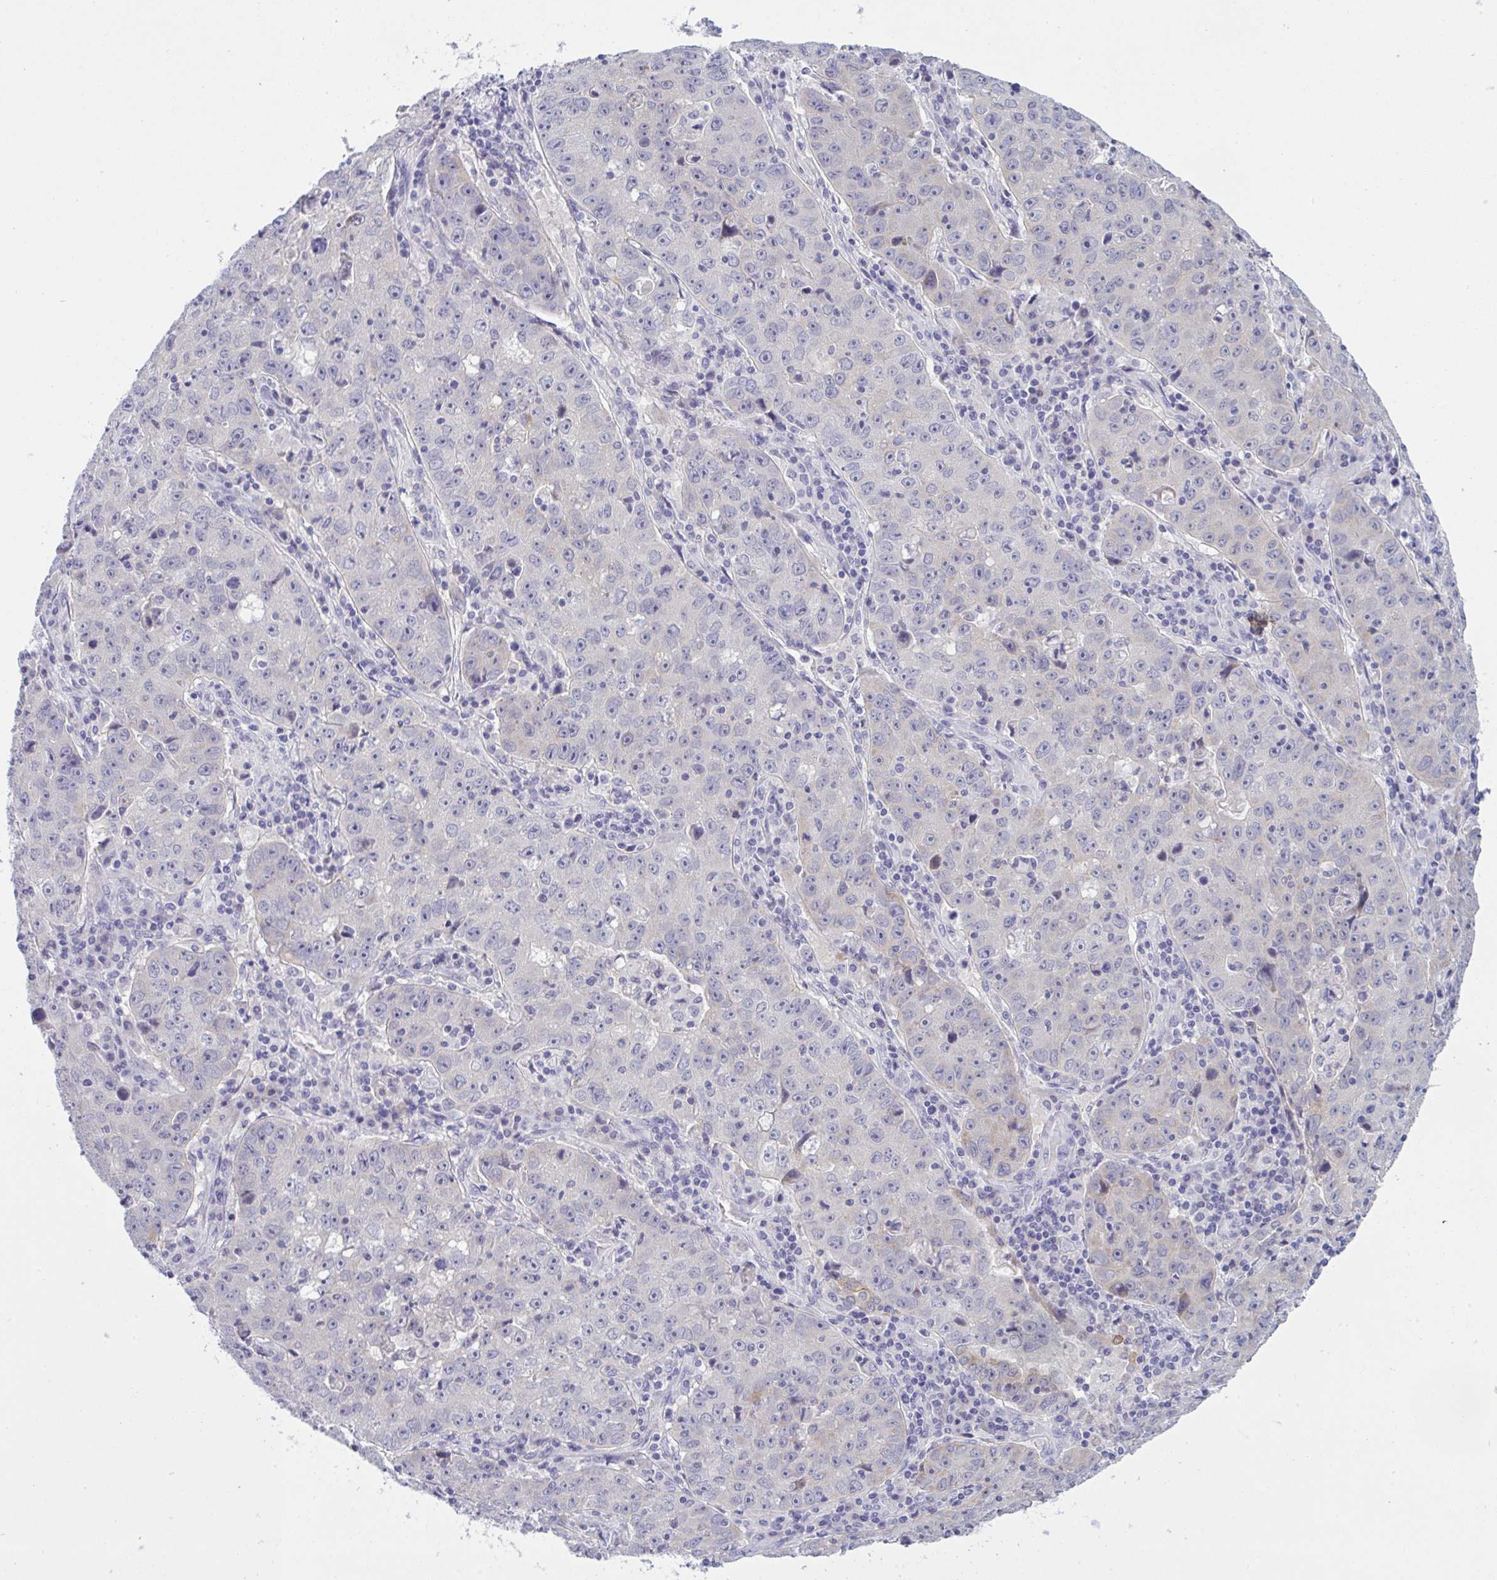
{"staining": {"intensity": "negative", "quantity": "none", "location": "none"}, "tissue": "lung cancer", "cell_type": "Tumor cells", "image_type": "cancer", "snomed": [{"axis": "morphology", "description": "Normal morphology"}, {"axis": "morphology", "description": "Adenocarcinoma, NOS"}, {"axis": "topography", "description": "Lymph node"}, {"axis": "topography", "description": "Lung"}], "caption": "A high-resolution image shows IHC staining of lung cancer (adenocarcinoma), which displays no significant positivity in tumor cells.", "gene": "TENT5D", "patient": {"sex": "female", "age": 57}}